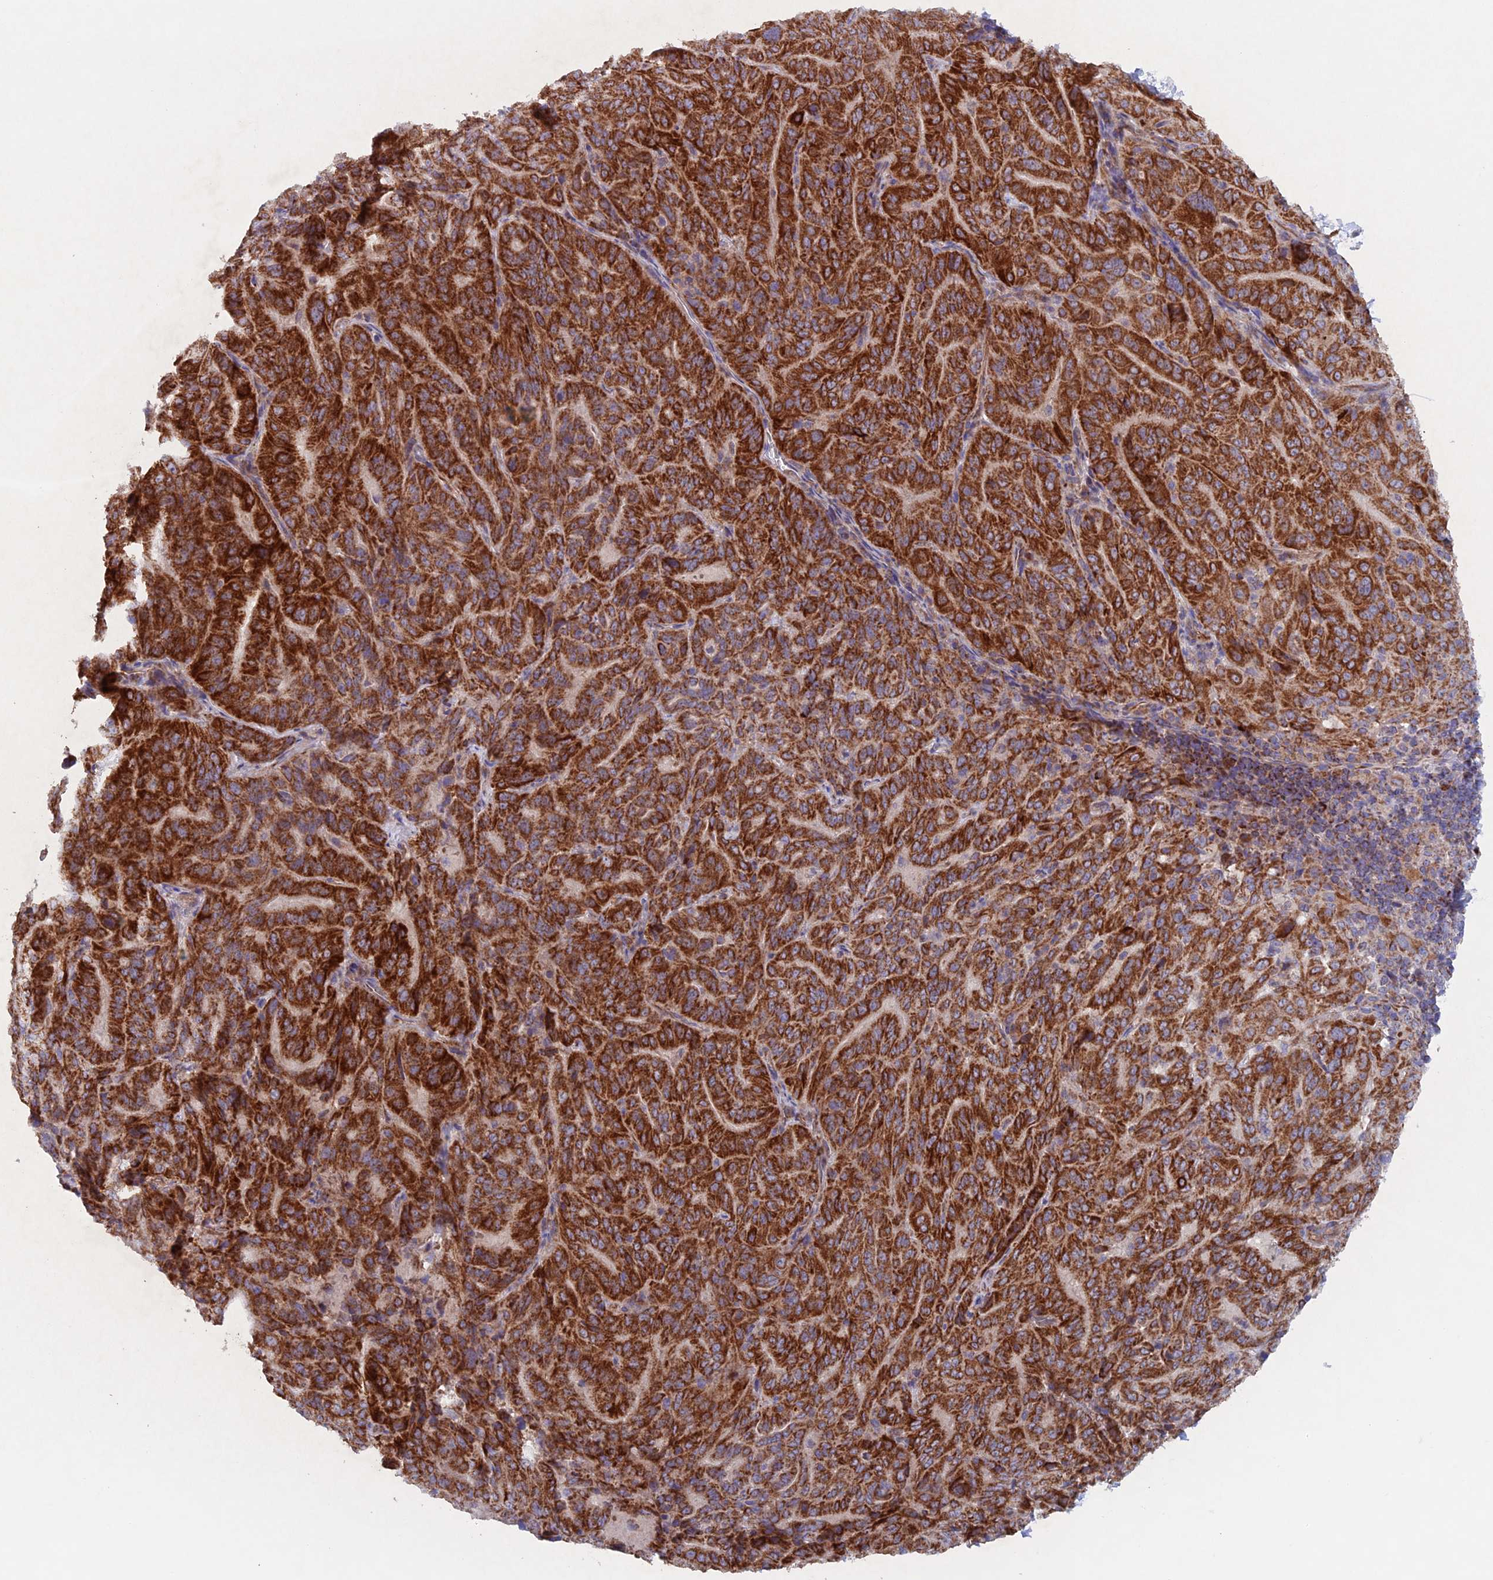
{"staining": {"intensity": "strong", "quantity": ">75%", "location": "cytoplasmic/membranous"}, "tissue": "pancreatic cancer", "cell_type": "Tumor cells", "image_type": "cancer", "snomed": [{"axis": "morphology", "description": "Adenocarcinoma, NOS"}, {"axis": "topography", "description": "Pancreas"}], "caption": "Immunohistochemical staining of pancreatic adenocarcinoma shows strong cytoplasmic/membranous protein positivity in about >75% of tumor cells.", "gene": "MRPL1", "patient": {"sex": "male", "age": 63}}